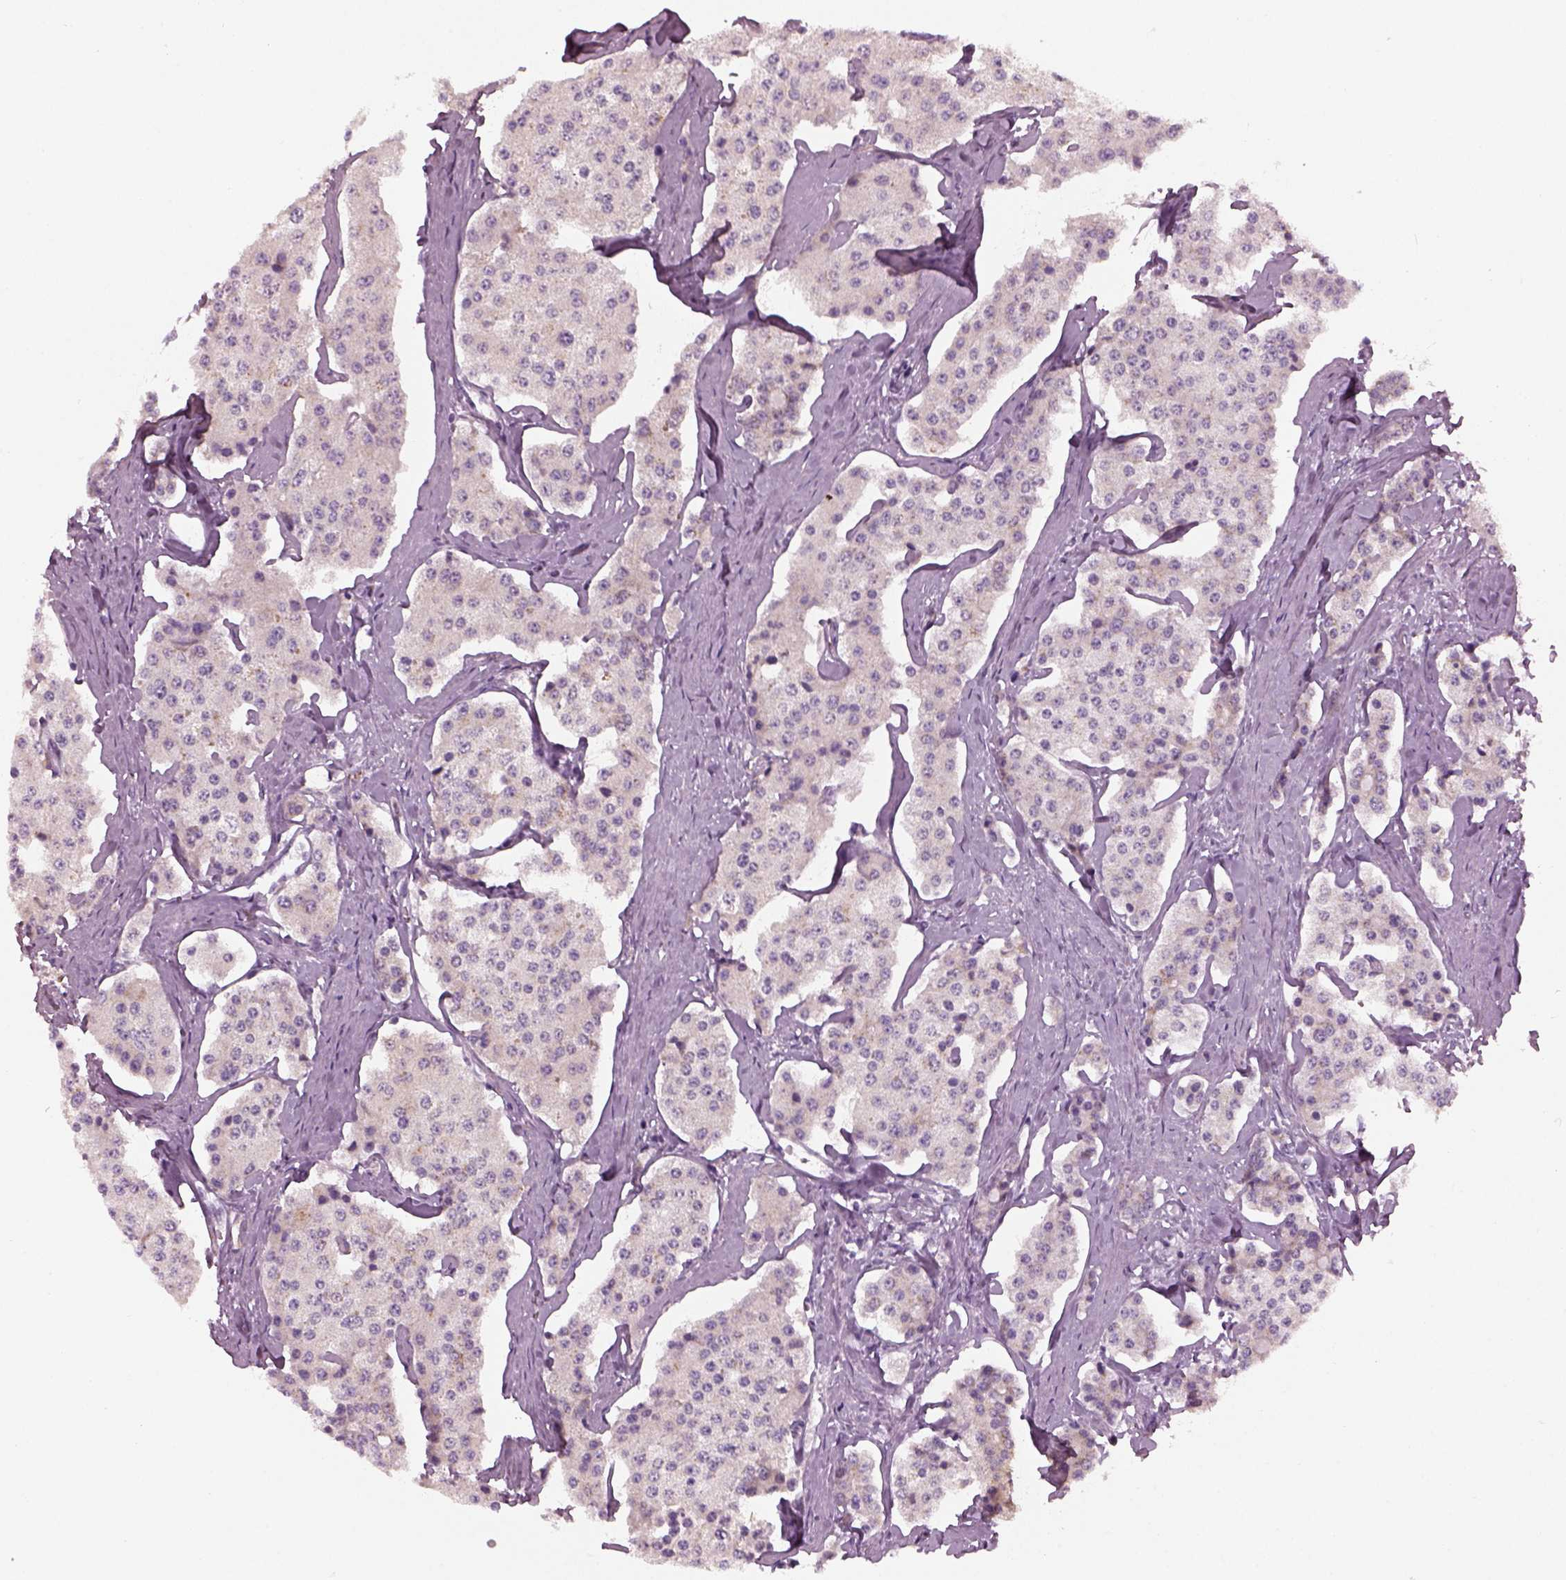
{"staining": {"intensity": "negative", "quantity": "none", "location": "none"}, "tissue": "carcinoid", "cell_type": "Tumor cells", "image_type": "cancer", "snomed": [{"axis": "morphology", "description": "Carcinoid, malignant, NOS"}, {"axis": "topography", "description": "Small intestine"}], "caption": "This is an IHC histopathology image of carcinoid. There is no expression in tumor cells.", "gene": "TMEM231", "patient": {"sex": "female", "age": 65}}